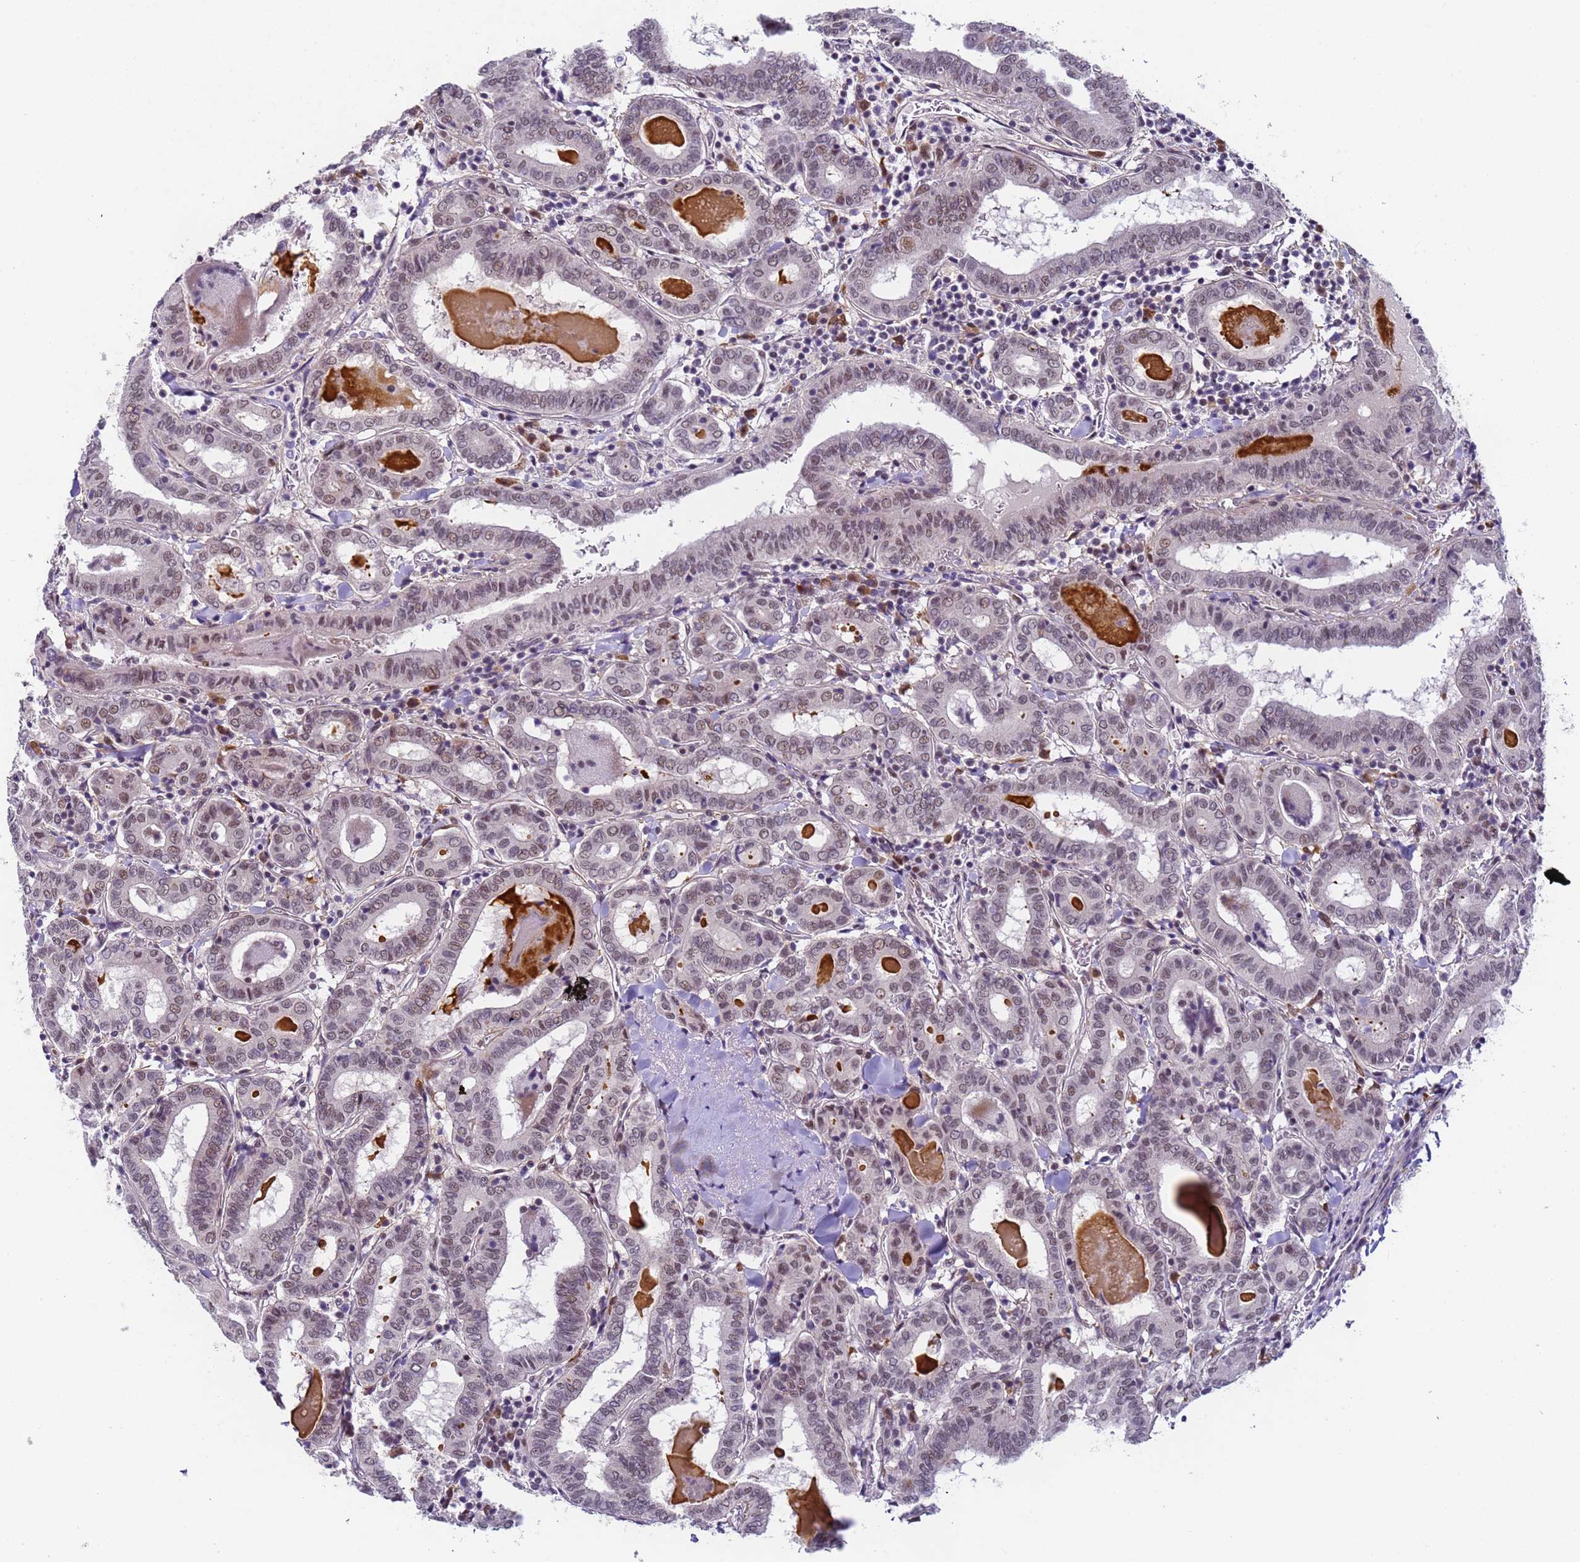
{"staining": {"intensity": "weak", "quantity": "25%-75%", "location": "nuclear"}, "tissue": "thyroid cancer", "cell_type": "Tumor cells", "image_type": "cancer", "snomed": [{"axis": "morphology", "description": "Papillary adenocarcinoma, NOS"}, {"axis": "topography", "description": "Thyroid gland"}], "caption": "Weak nuclear protein expression is present in about 25%-75% of tumor cells in papillary adenocarcinoma (thyroid).", "gene": "FNBP4", "patient": {"sex": "female", "age": 72}}